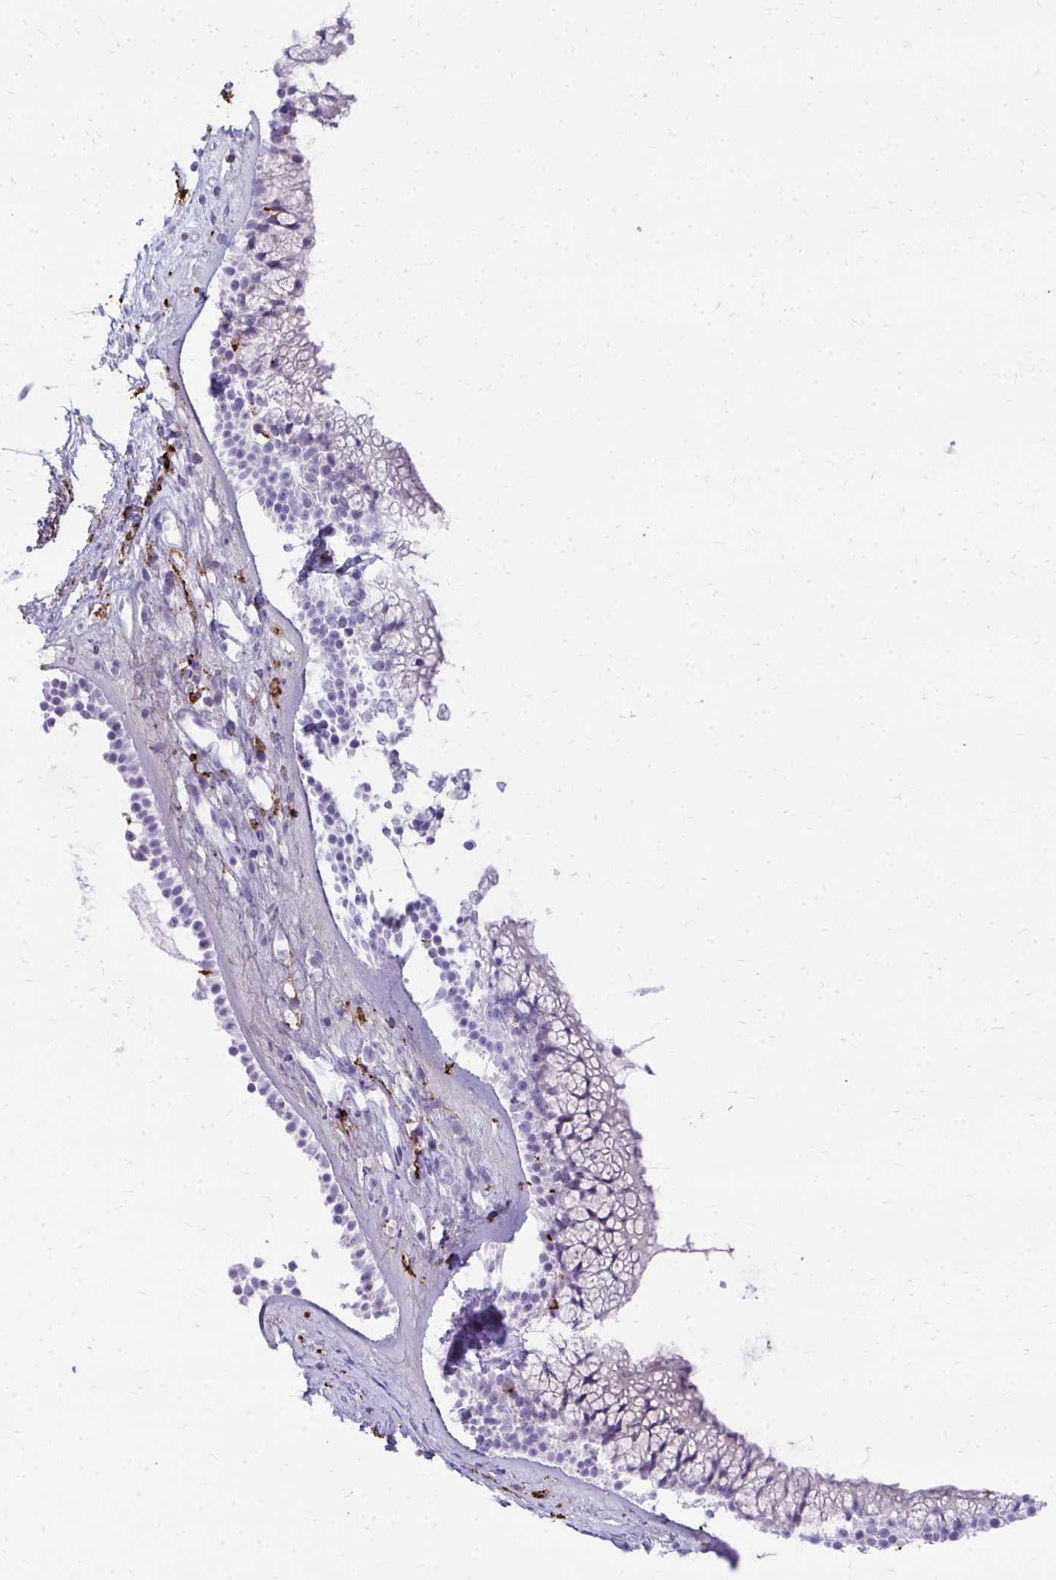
{"staining": {"intensity": "negative", "quantity": "none", "location": "none"}, "tissue": "nasopharynx", "cell_type": "Respiratory epithelial cells", "image_type": "normal", "snomed": [{"axis": "morphology", "description": "Normal tissue, NOS"}, {"axis": "topography", "description": "Nasopharynx"}], "caption": "This photomicrograph is of unremarkable nasopharynx stained with immunohistochemistry (IHC) to label a protein in brown with the nuclei are counter-stained blue. There is no positivity in respiratory epithelial cells.", "gene": "CD163", "patient": {"sex": "female", "age": 75}}